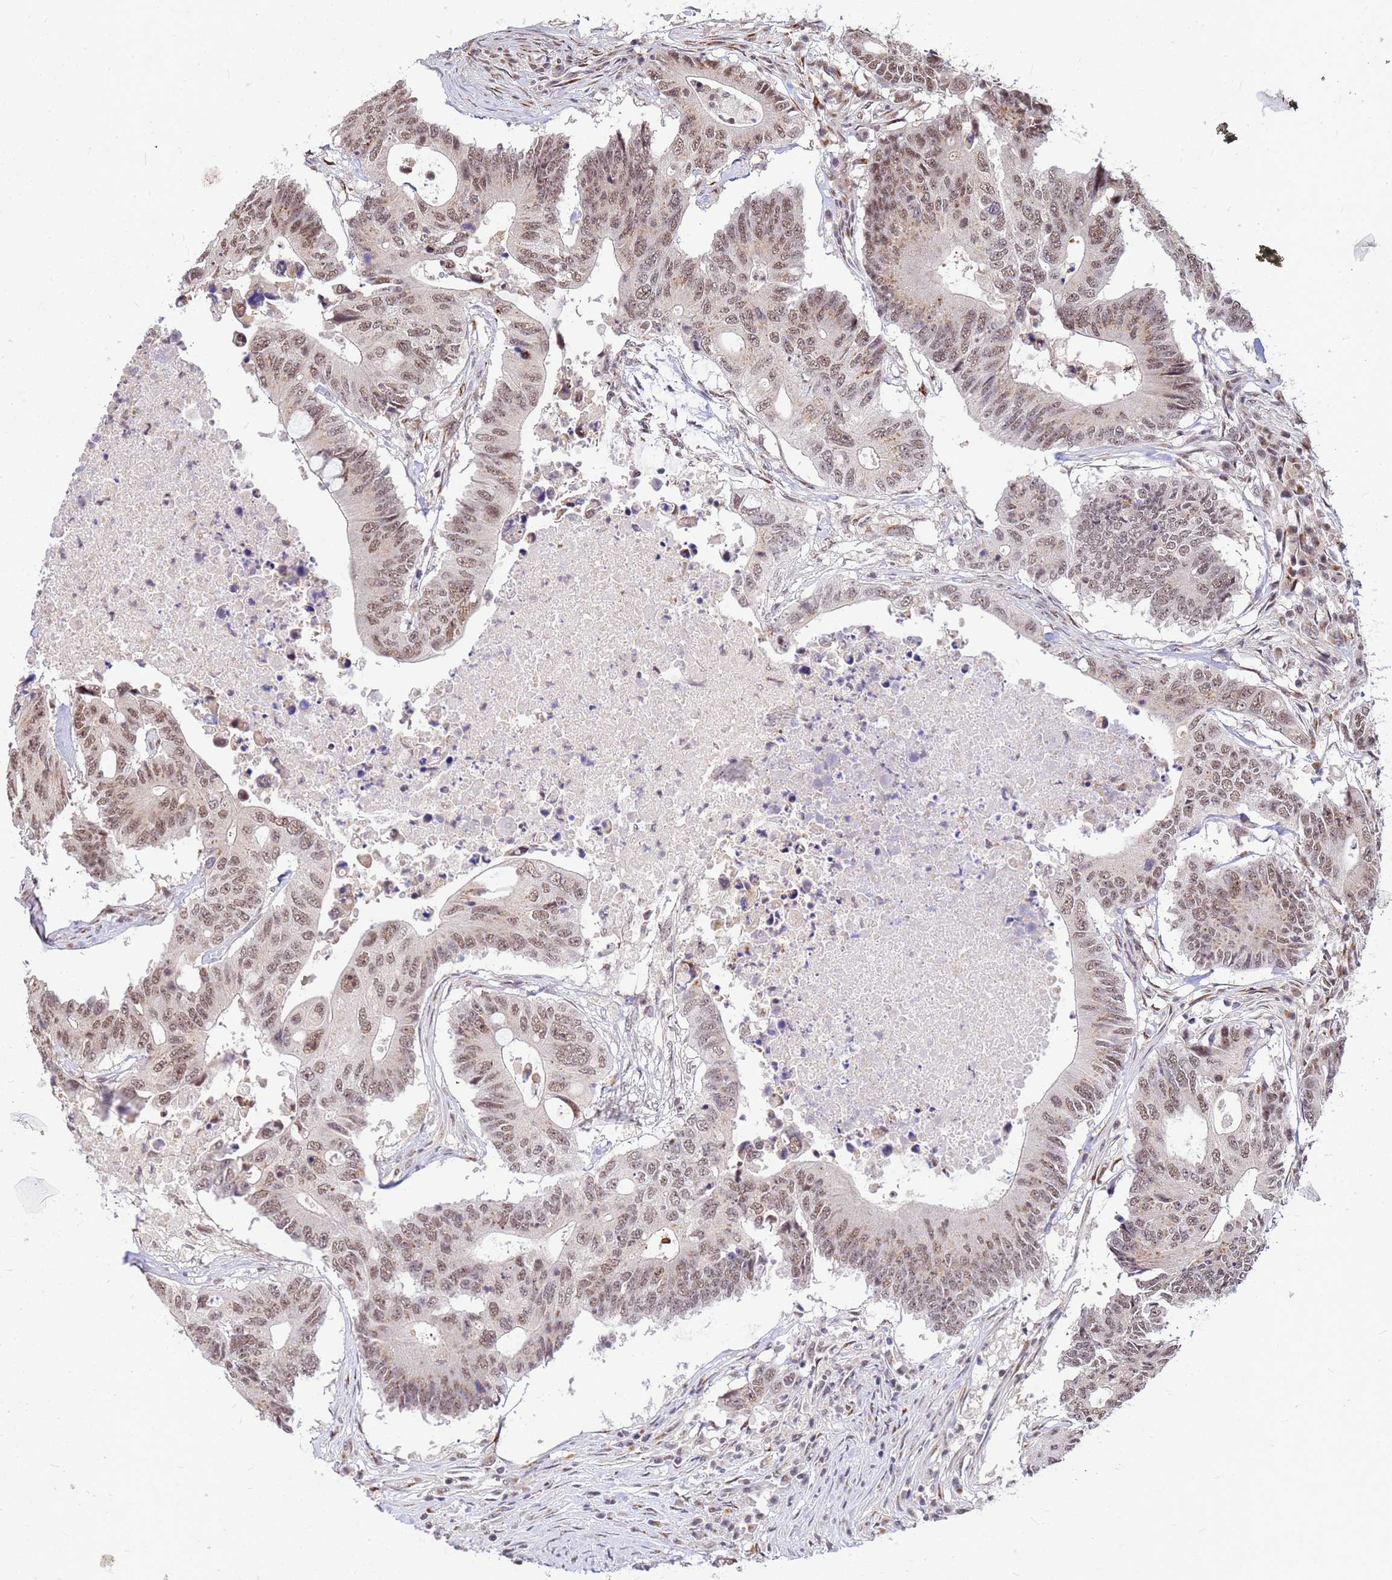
{"staining": {"intensity": "moderate", "quantity": ">75%", "location": "nuclear"}, "tissue": "colorectal cancer", "cell_type": "Tumor cells", "image_type": "cancer", "snomed": [{"axis": "morphology", "description": "Adenocarcinoma, NOS"}, {"axis": "topography", "description": "Colon"}], "caption": "Protein expression analysis of human colorectal cancer reveals moderate nuclear expression in approximately >75% of tumor cells.", "gene": "NCBP2", "patient": {"sex": "male", "age": 71}}